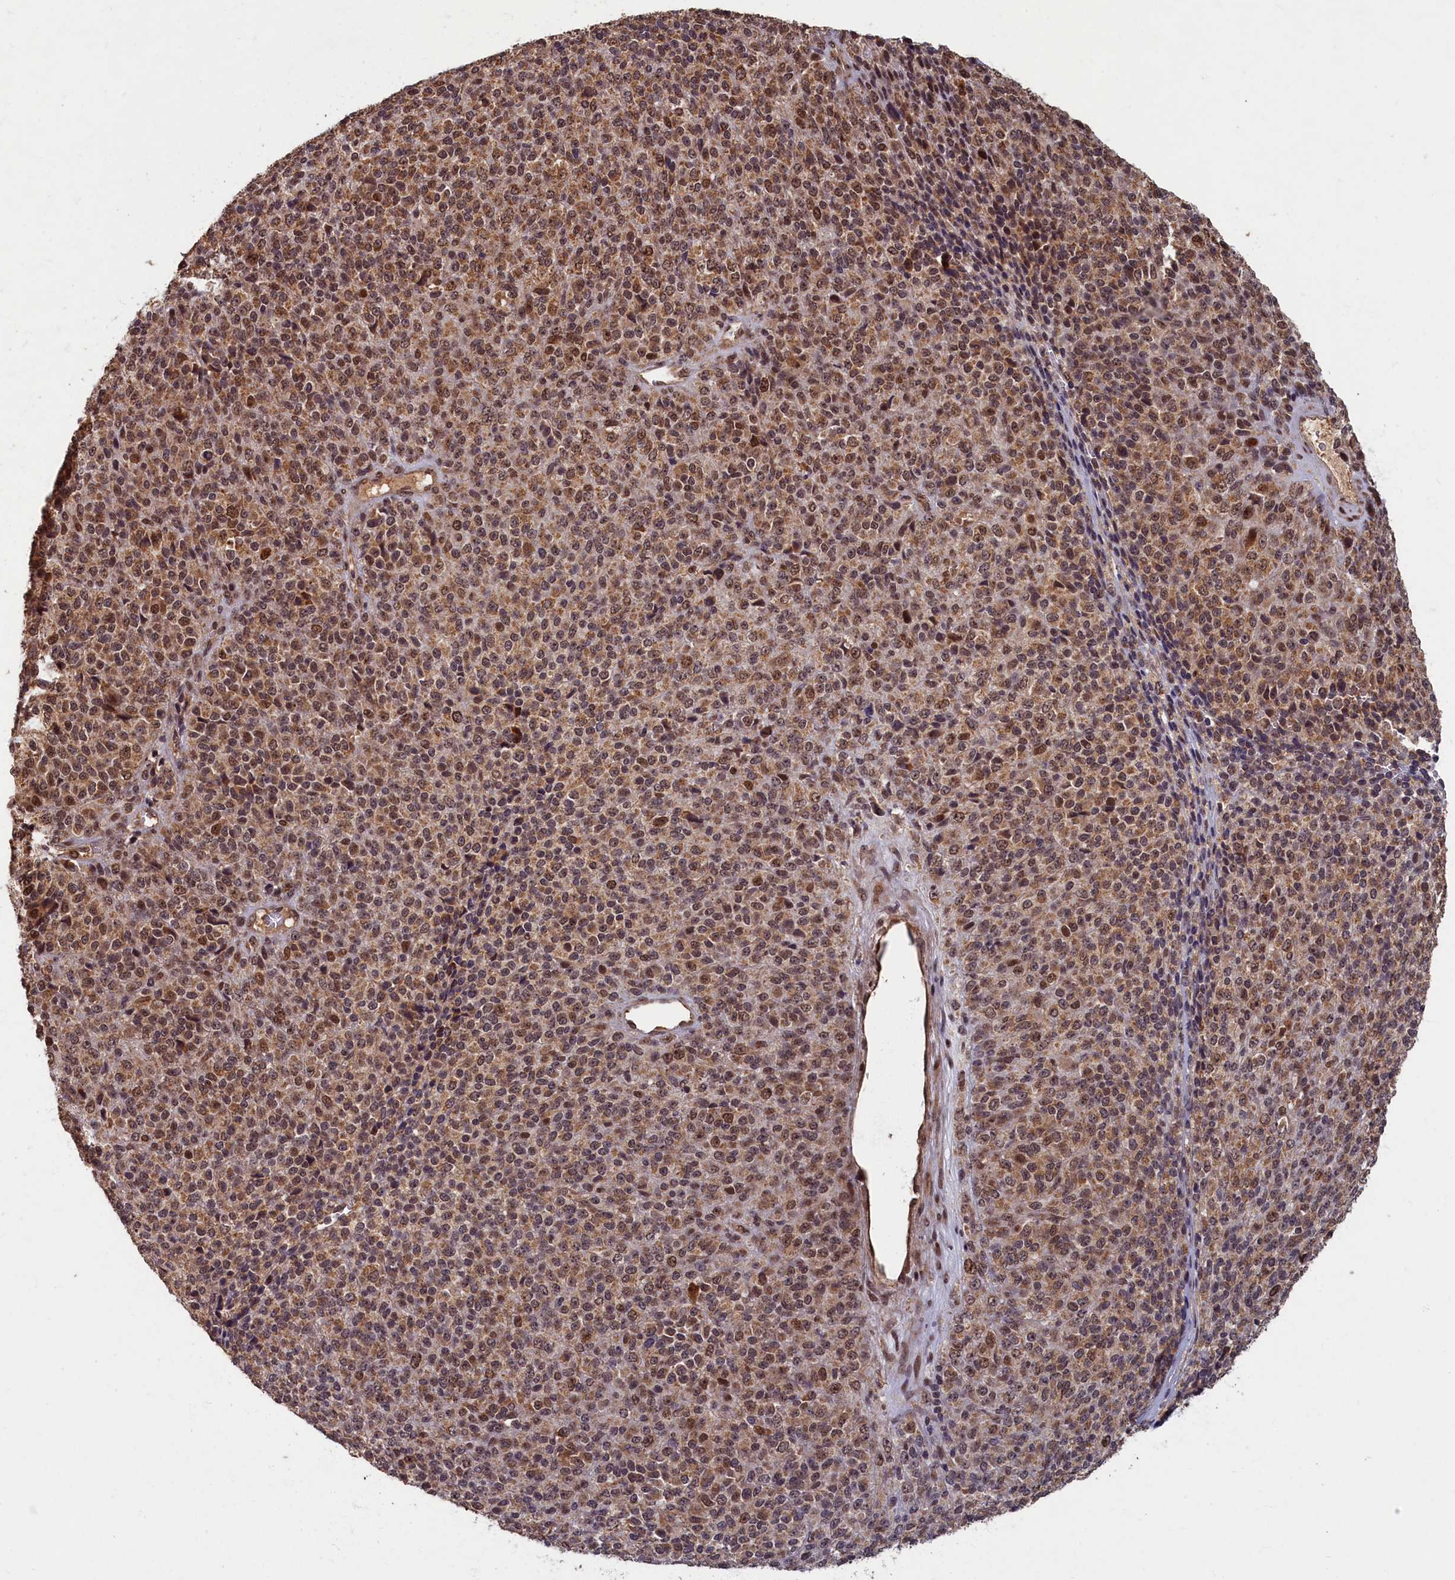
{"staining": {"intensity": "moderate", "quantity": ">75%", "location": "cytoplasmic/membranous,nuclear"}, "tissue": "melanoma", "cell_type": "Tumor cells", "image_type": "cancer", "snomed": [{"axis": "morphology", "description": "Malignant melanoma, Metastatic site"}, {"axis": "topography", "description": "Brain"}], "caption": "A histopathology image showing moderate cytoplasmic/membranous and nuclear expression in approximately >75% of tumor cells in melanoma, as visualized by brown immunohistochemical staining.", "gene": "BRCA1", "patient": {"sex": "female", "age": 56}}